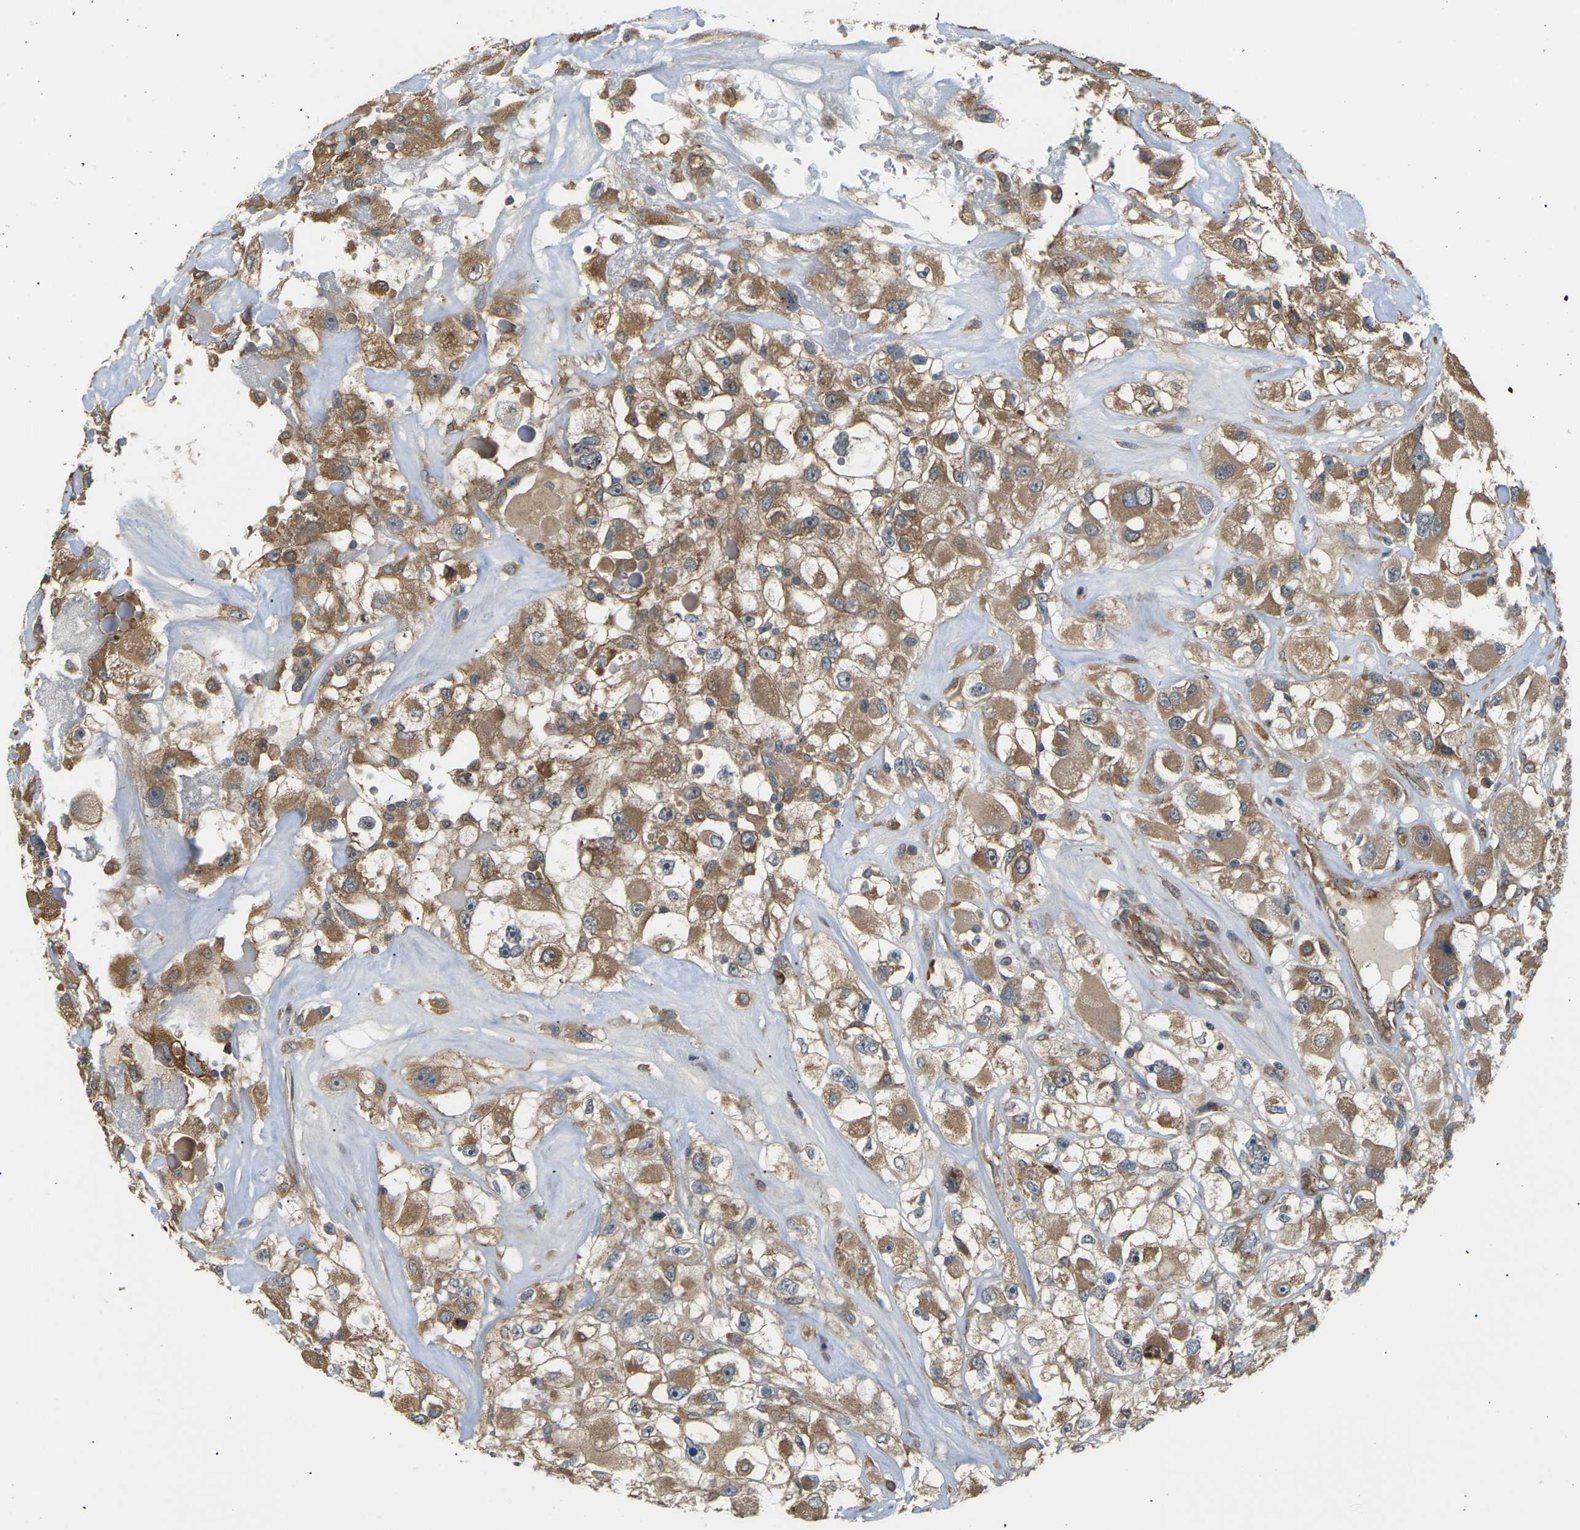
{"staining": {"intensity": "moderate", "quantity": ">75%", "location": "cytoplasmic/membranous"}, "tissue": "renal cancer", "cell_type": "Tumor cells", "image_type": "cancer", "snomed": [{"axis": "morphology", "description": "Adenocarcinoma, NOS"}, {"axis": "topography", "description": "Kidney"}], "caption": "A brown stain shows moderate cytoplasmic/membranous expression of a protein in human renal adenocarcinoma tumor cells. The staining was performed using DAB to visualize the protein expression in brown, while the nuclei were stained in blue with hematoxylin (Magnification: 20x).", "gene": "NRAS", "patient": {"sex": "female", "age": 52}}